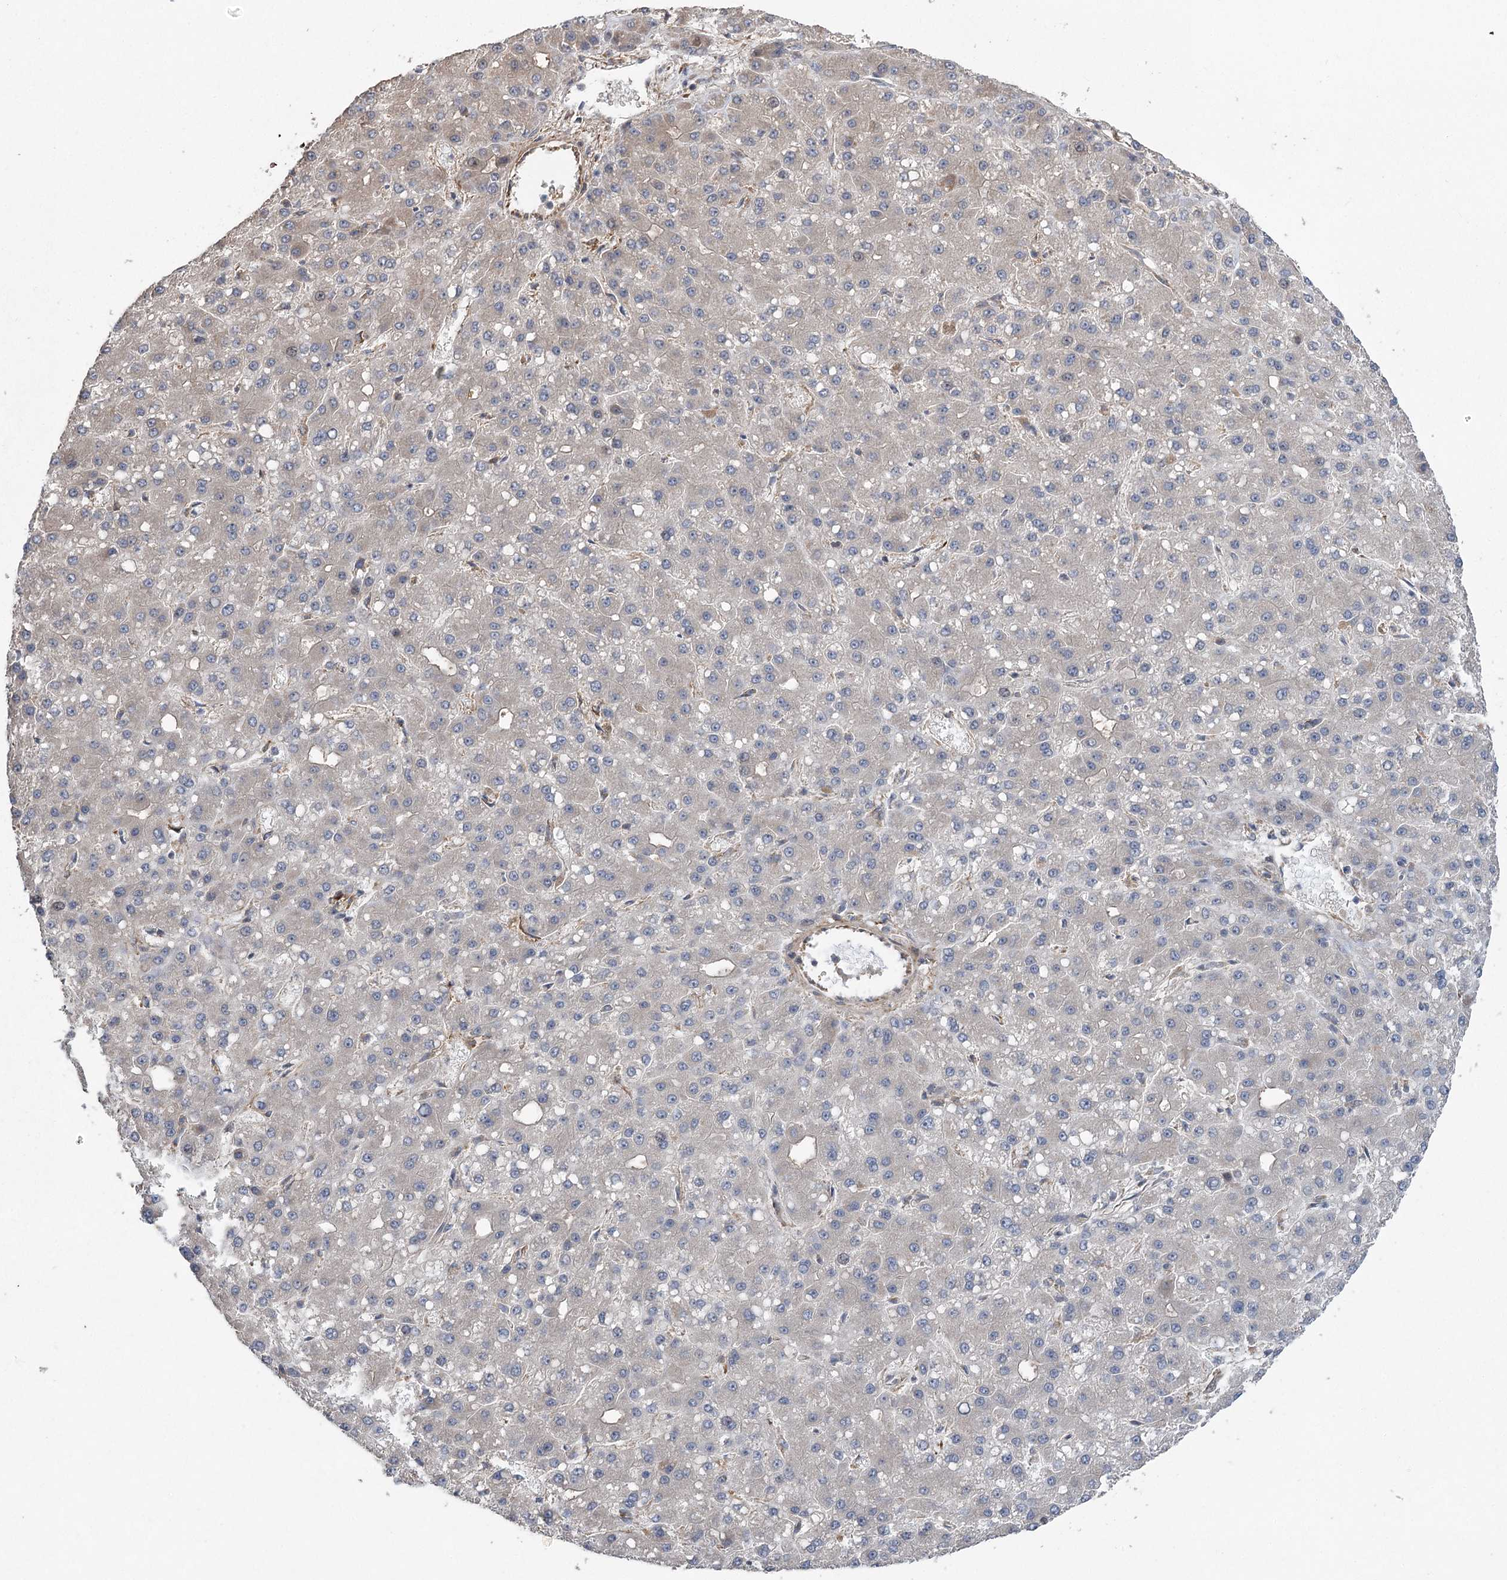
{"staining": {"intensity": "weak", "quantity": "<25%", "location": "cytoplasmic/membranous"}, "tissue": "liver cancer", "cell_type": "Tumor cells", "image_type": "cancer", "snomed": [{"axis": "morphology", "description": "Carcinoma, Hepatocellular, NOS"}, {"axis": "topography", "description": "Liver"}], "caption": "Protein analysis of liver cancer exhibits no significant staining in tumor cells.", "gene": "RWDD4", "patient": {"sex": "male", "age": 67}}